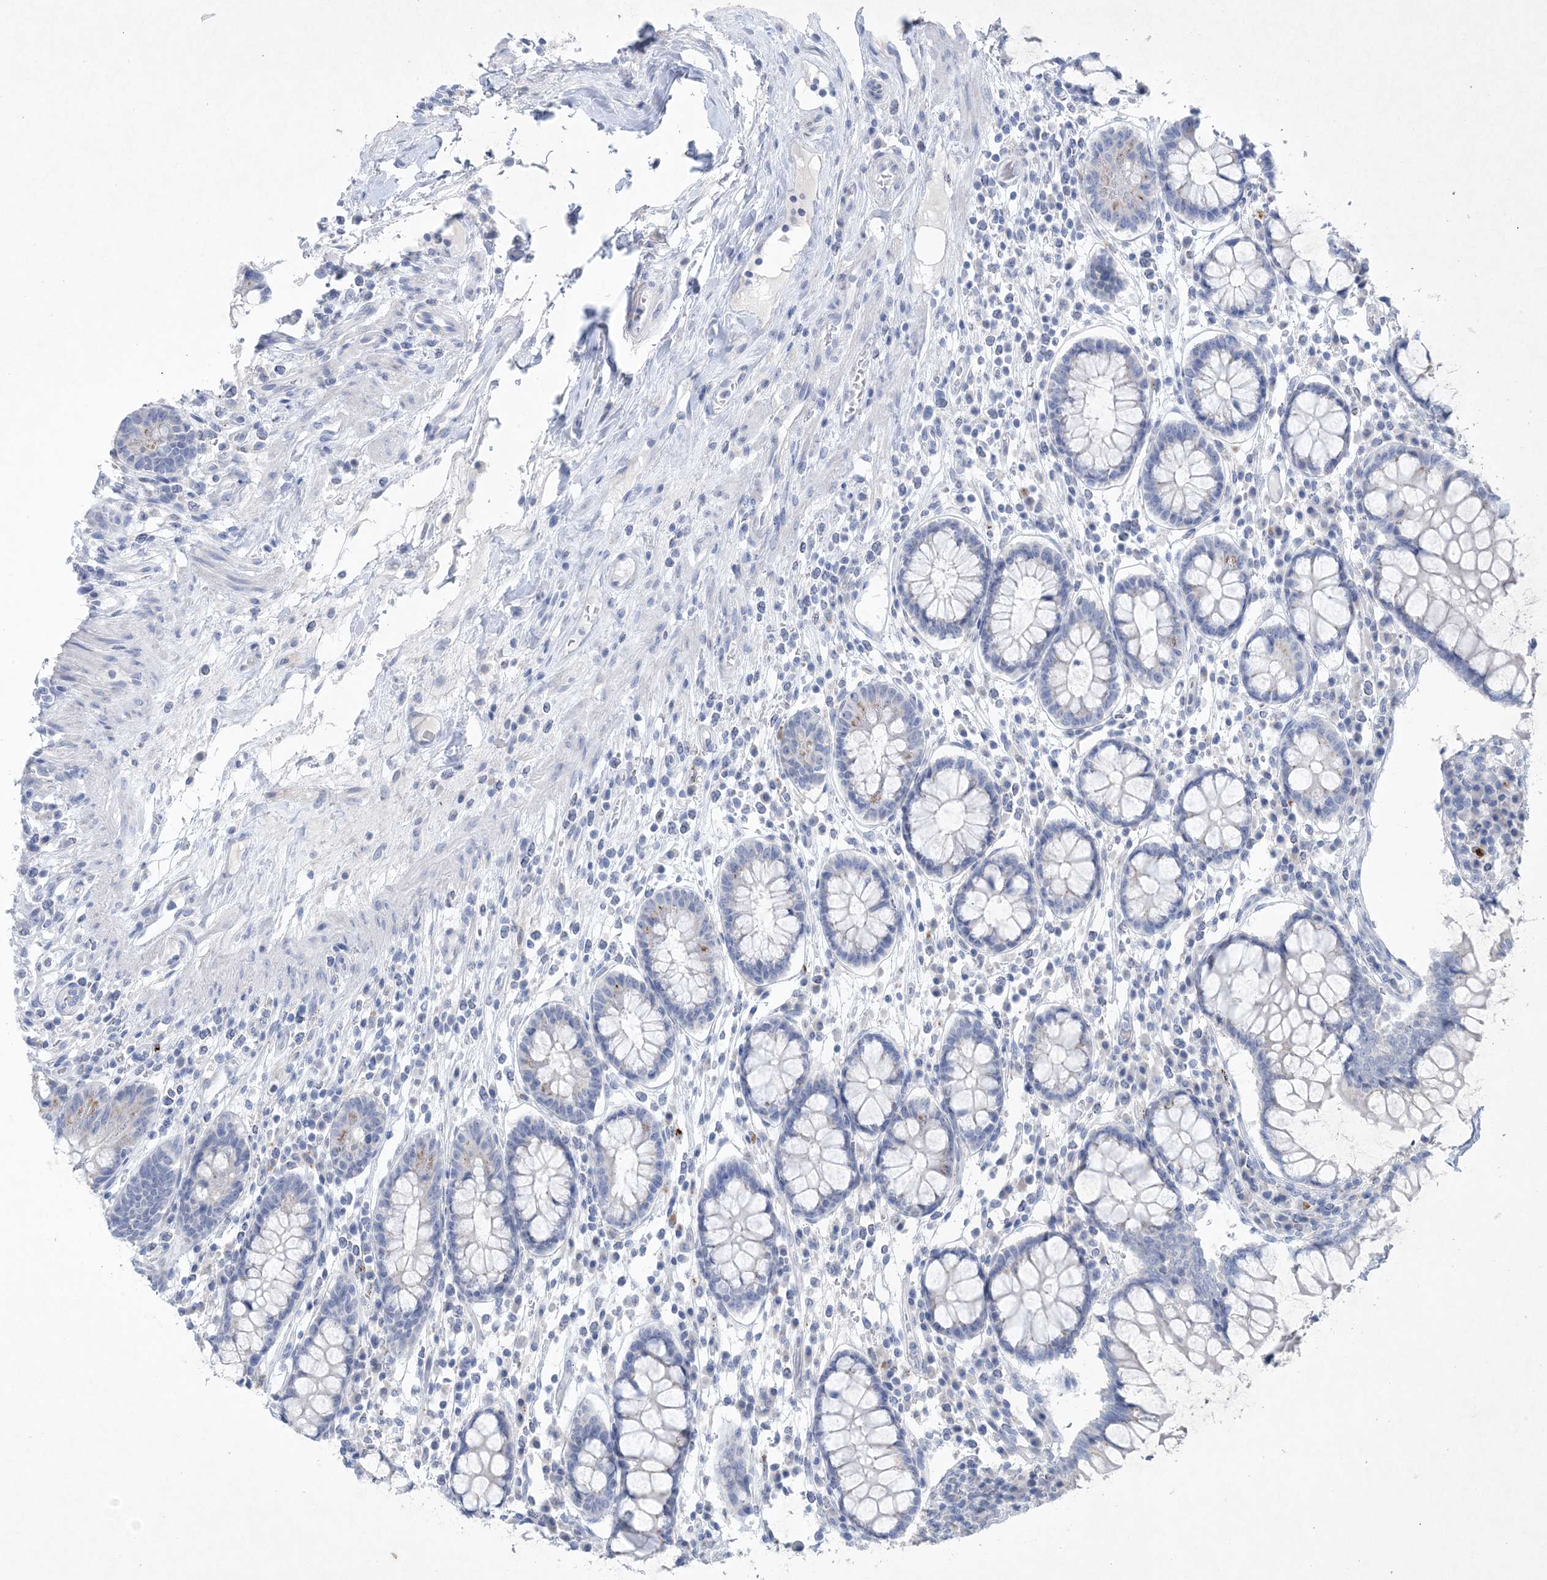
{"staining": {"intensity": "negative", "quantity": "none", "location": "none"}, "tissue": "colon", "cell_type": "Endothelial cells", "image_type": "normal", "snomed": [{"axis": "morphology", "description": "Normal tissue, NOS"}, {"axis": "topography", "description": "Colon"}], "caption": "Human colon stained for a protein using IHC displays no expression in endothelial cells.", "gene": "GABRG1", "patient": {"sex": "female", "age": 79}}